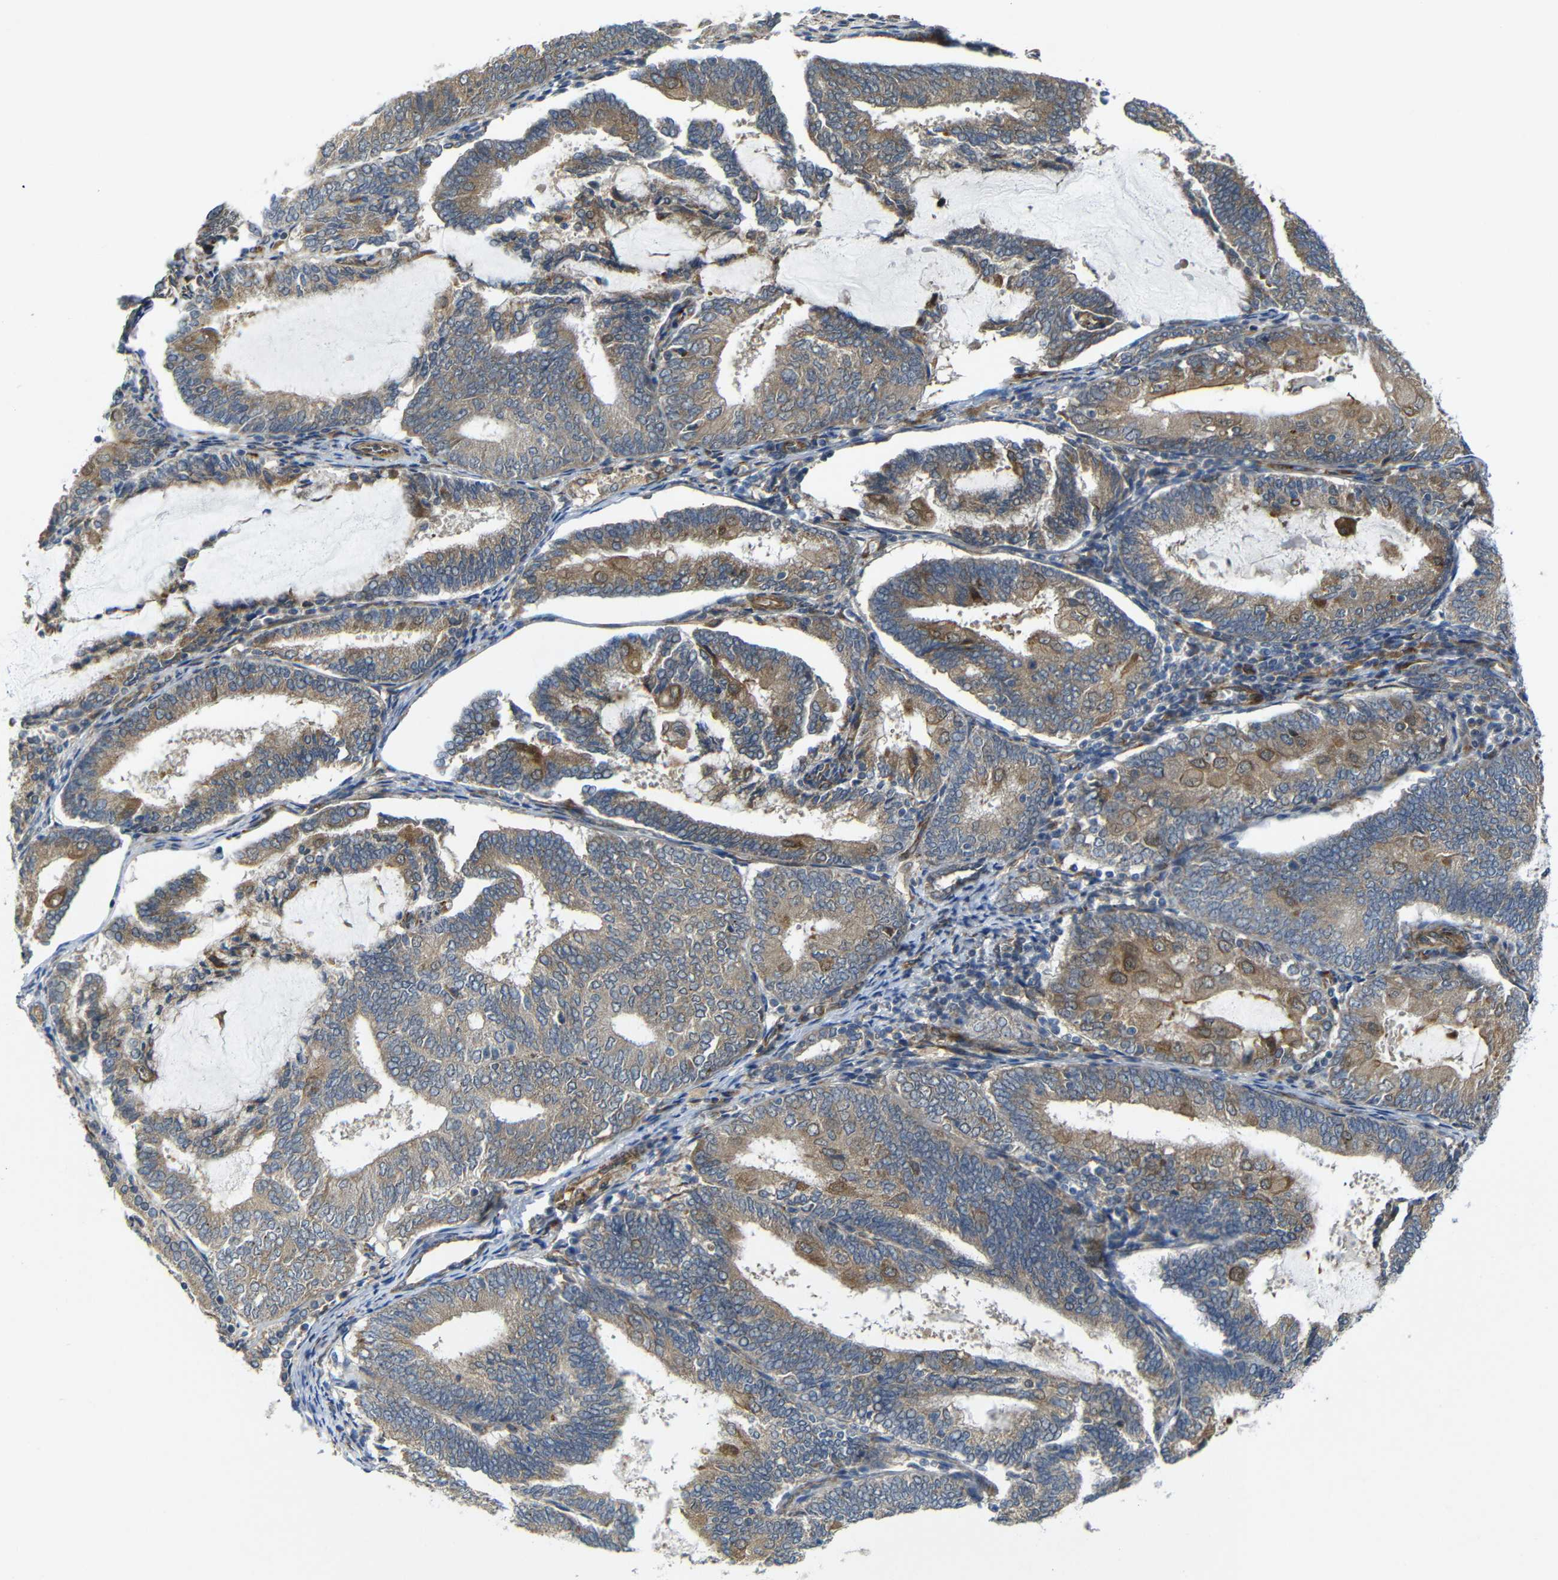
{"staining": {"intensity": "moderate", "quantity": ">75%", "location": "cytoplasmic/membranous"}, "tissue": "endometrial cancer", "cell_type": "Tumor cells", "image_type": "cancer", "snomed": [{"axis": "morphology", "description": "Adenocarcinoma, NOS"}, {"axis": "topography", "description": "Endometrium"}], "caption": "About >75% of tumor cells in human adenocarcinoma (endometrial) reveal moderate cytoplasmic/membranous protein staining as visualized by brown immunohistochemical staining.", "gene": "P3H2", "patient": {"sex": "female", "age": 81}}